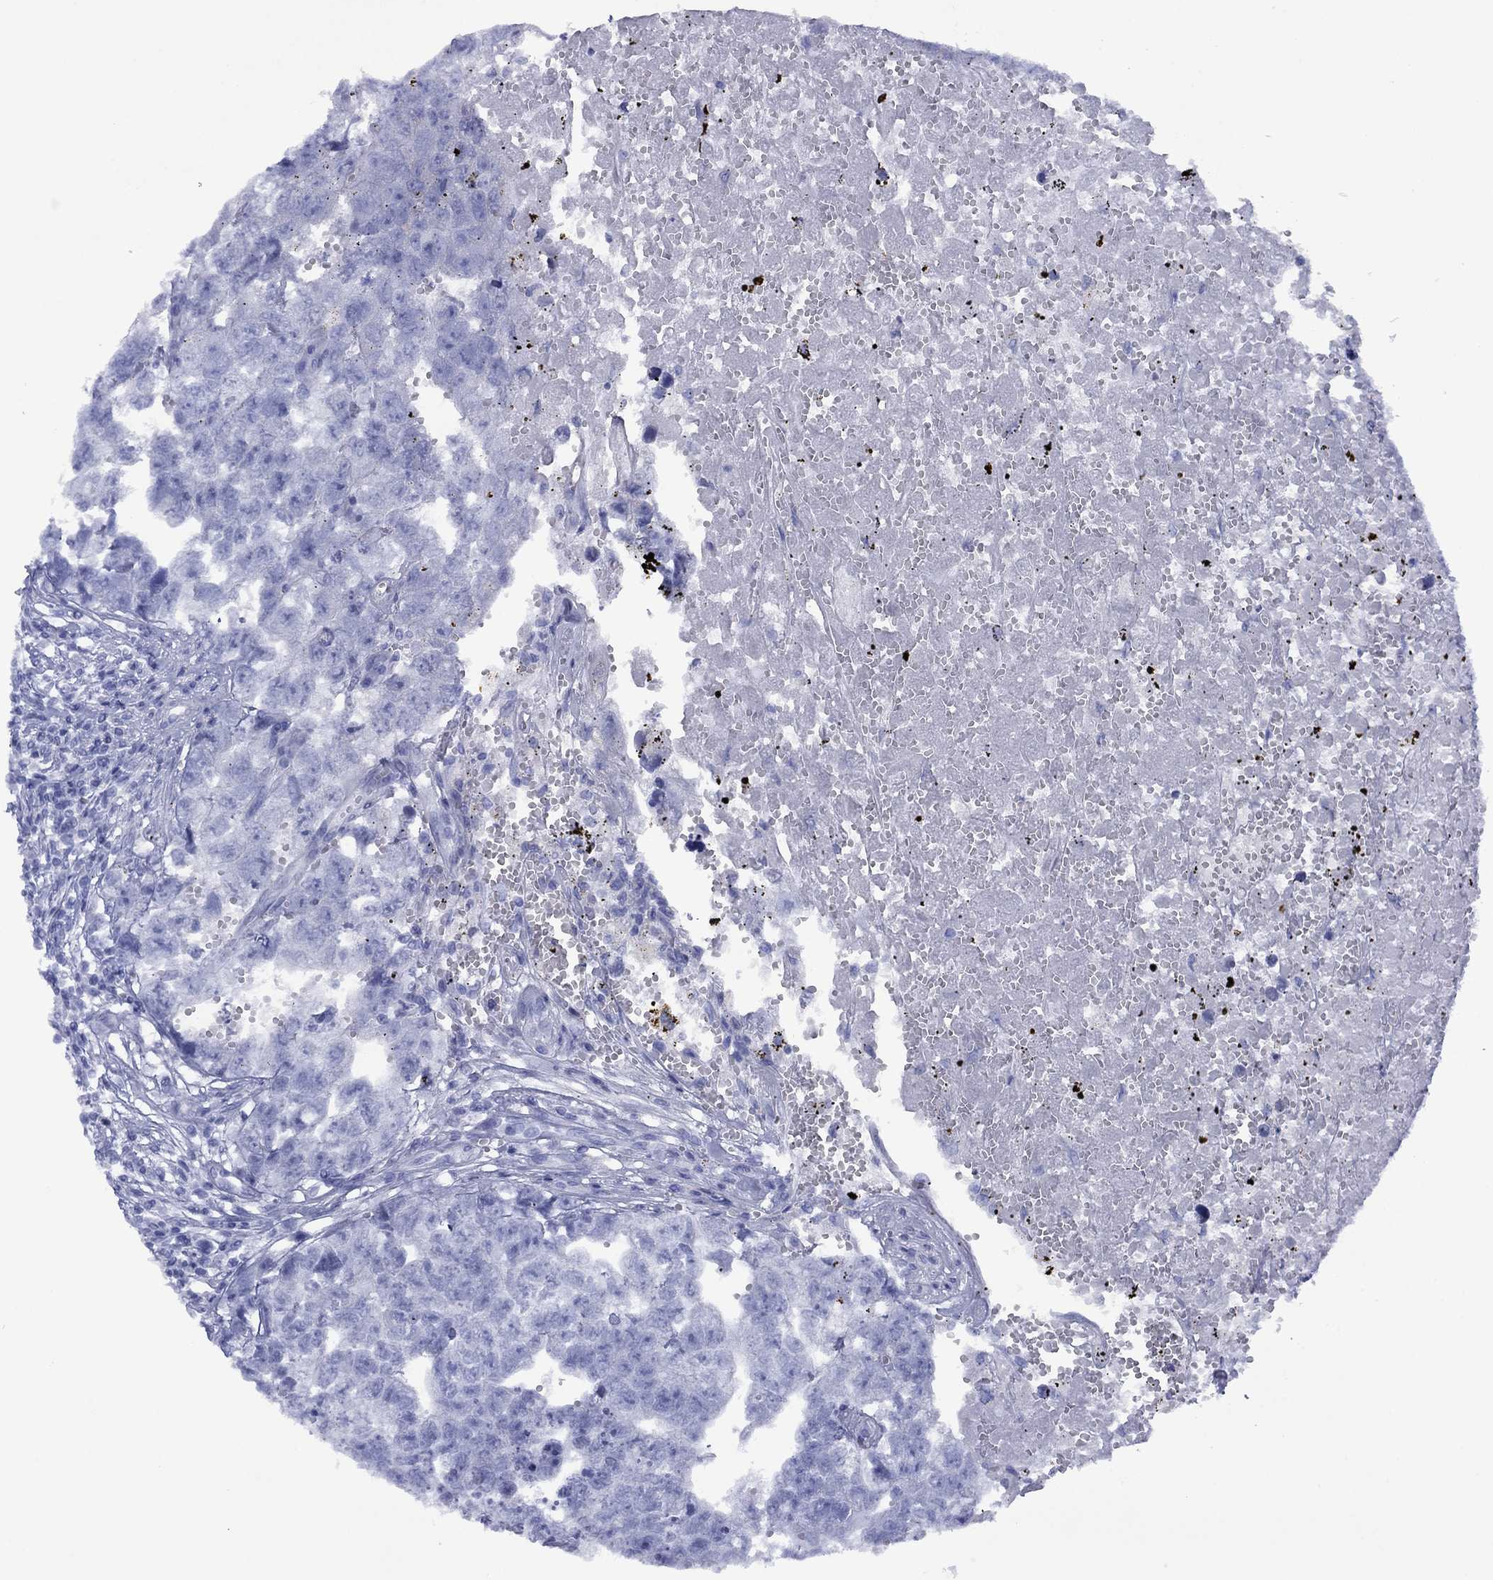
{"staining": {"intensity": "negative", "quantity": "none", "location": "none"}, "tissue": "testis cancer", "cell_type": "Tumor cells", "image_type": "cancer", "snomed": [{"axis": "morphology", "description": "Seminoma, NOS"}, {"axis": "morphology", "description": "Carcinoma, Embryonal, NOS"}, {"axis": "topography", "description": "Testis"}], "caption": "IHC photomicrograph of neoplastic tissue: testis seminoma stained with DAB displays no significant protein expression in tumor cells. (DAB (3,3'-diaminobenzidine) immunohistochemistry with hematoxylin counter stain).", "gene": "TCFL5", "patient": {"sex": "male", "age": 22}}